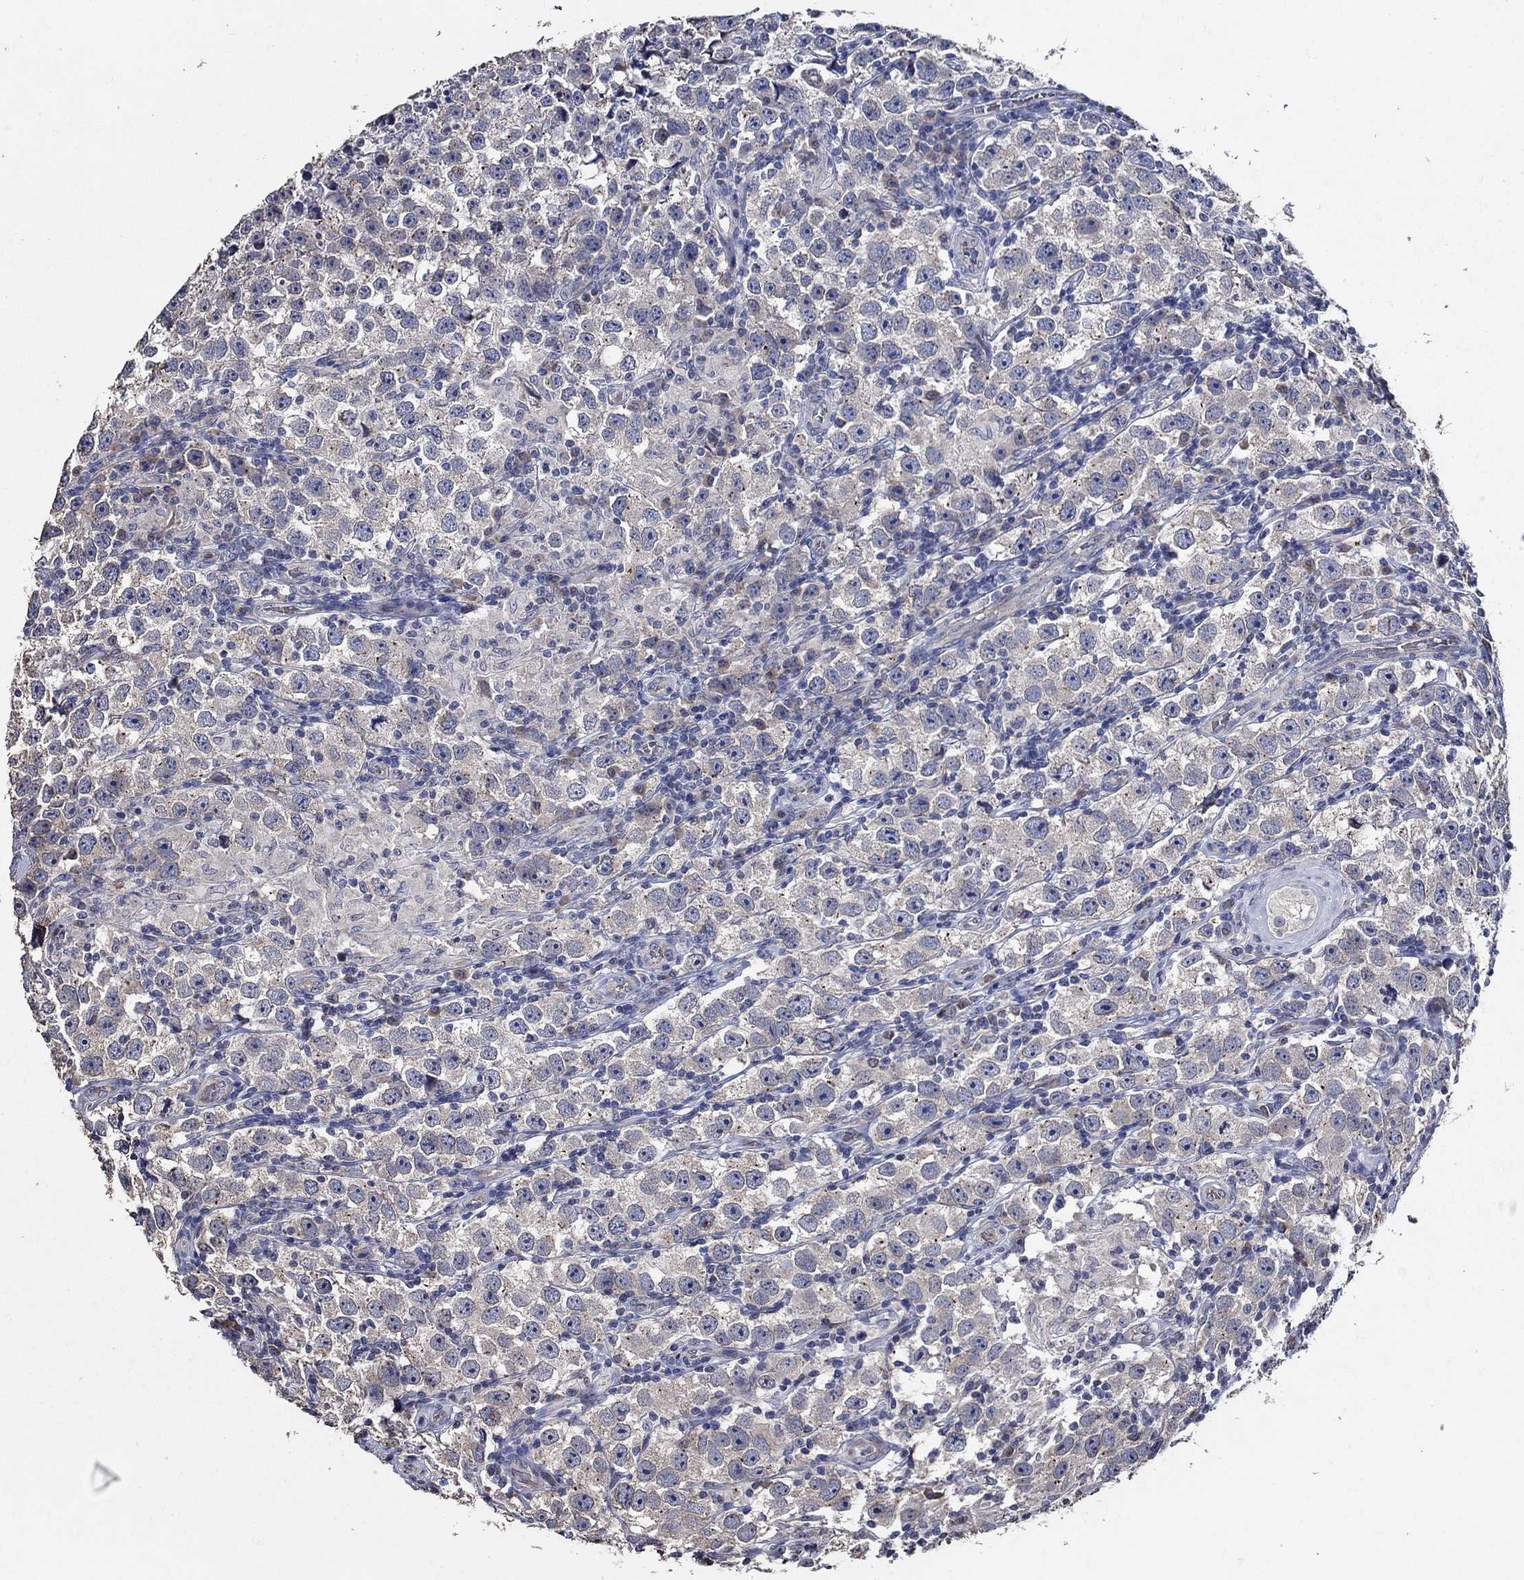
{"staining": {"intensity": "weak", "quantity": "<25%", "location": "cytoplasmic/membranous"}, "tissue": "testis cancer", "cell_type": "Tumor cells", "image_type": "cancer", "snomed": [{"axis": "morphology", "description": "Seminoma, NOS"}, {"axis": "topography", "description": "Testis"}], "caption": "The immunohistochemistry histopathology image has no significant staining in tumor cells of seminoma (testis) tissue.", "gene": "HAP1", "patient": {"sex": "male", "age": 26}}